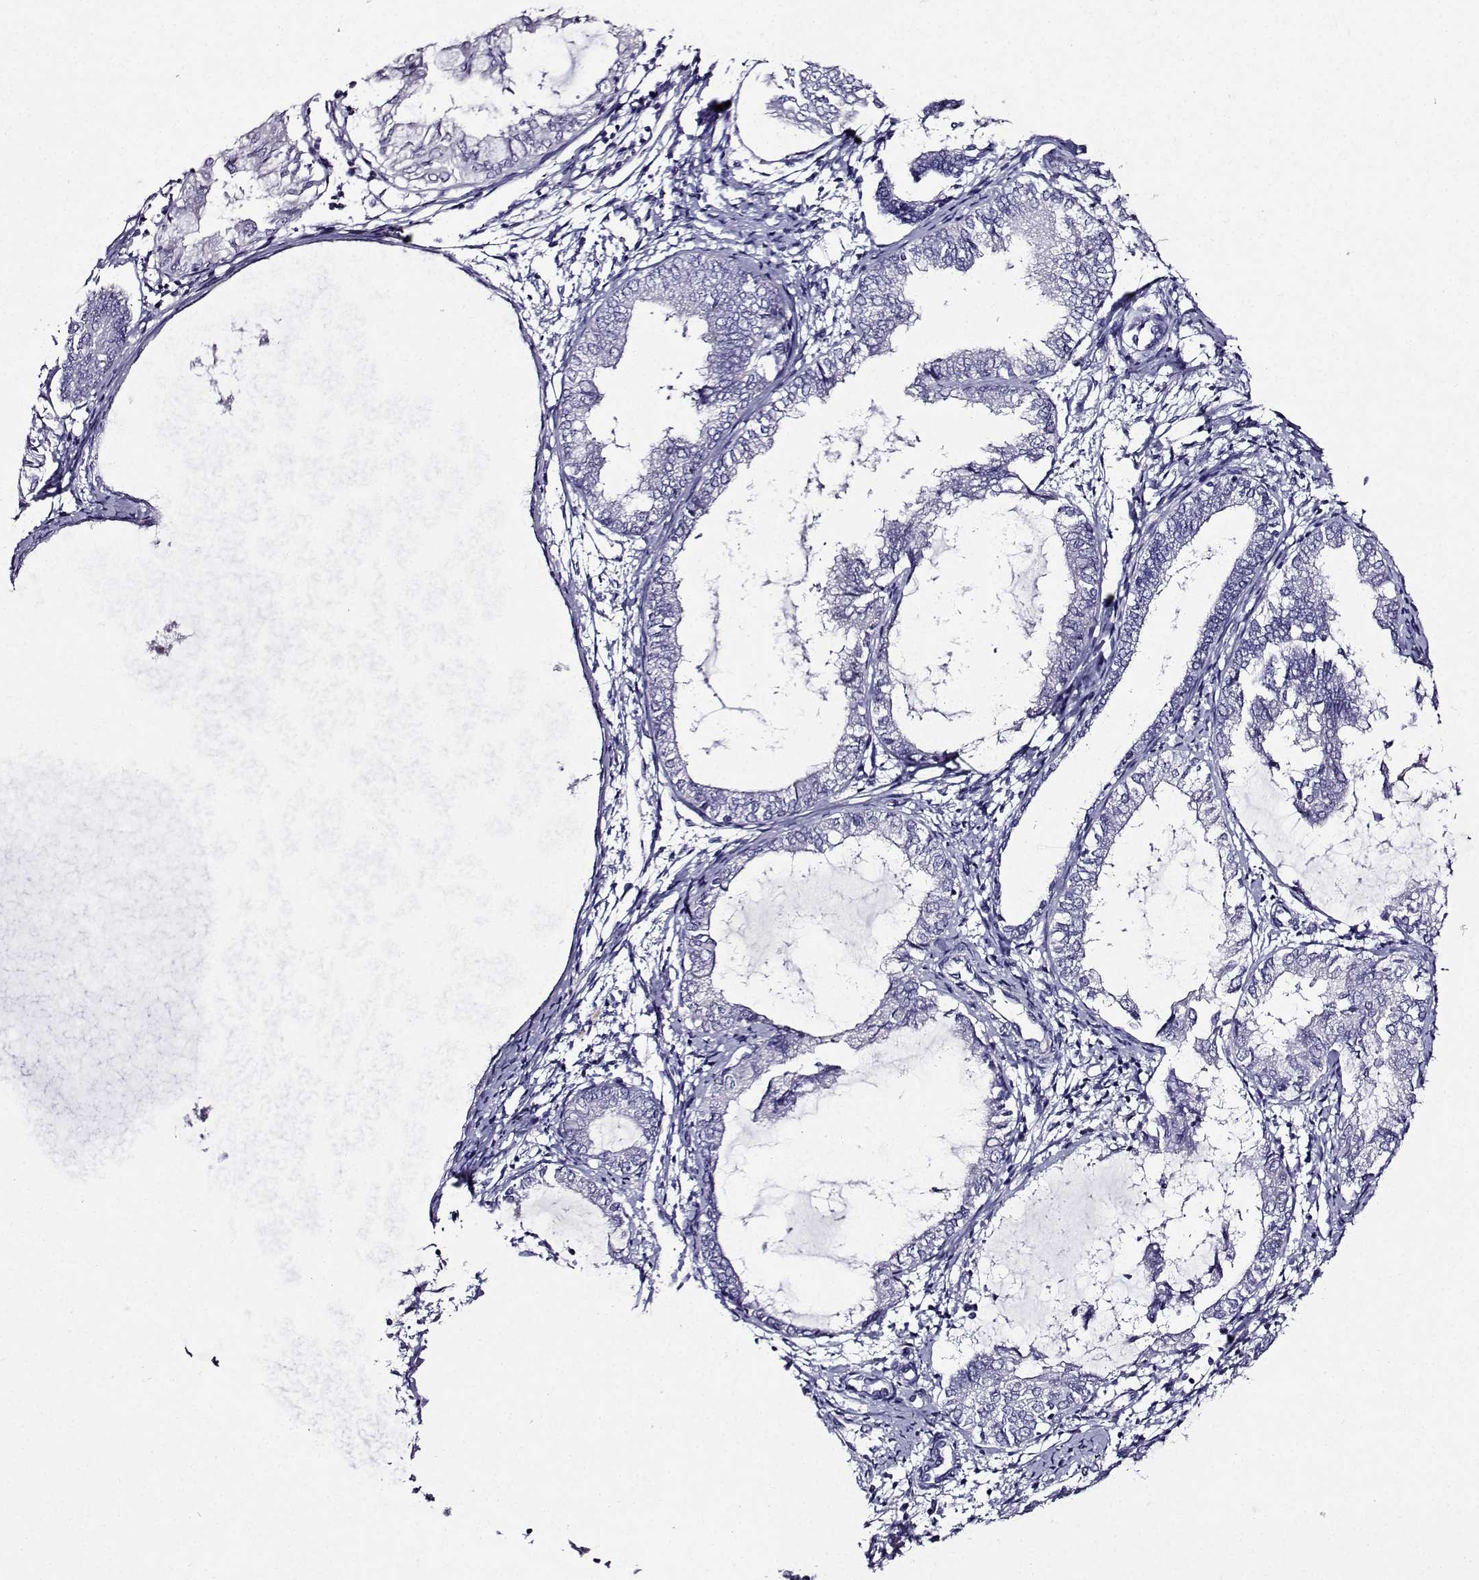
{"staining": {"intensity": "negative", "quantity": "none", "location": "none"}, "tissue": "endometrial cancer", "cell_type": "Tumor cells", "image_type": "cancer", "snomed": [{"axis": "morphology", "description": "Adenocarcinoma, NOS"}, {"axis": "topography", "description": "Endometrium"}], "caption": "Immunohistochemical staining of human endometrial adenocarcinoma reveals no significant expression in tumor cells.", "gene": "TMEM266", "patient": {"sex": "female", "age": 68}}